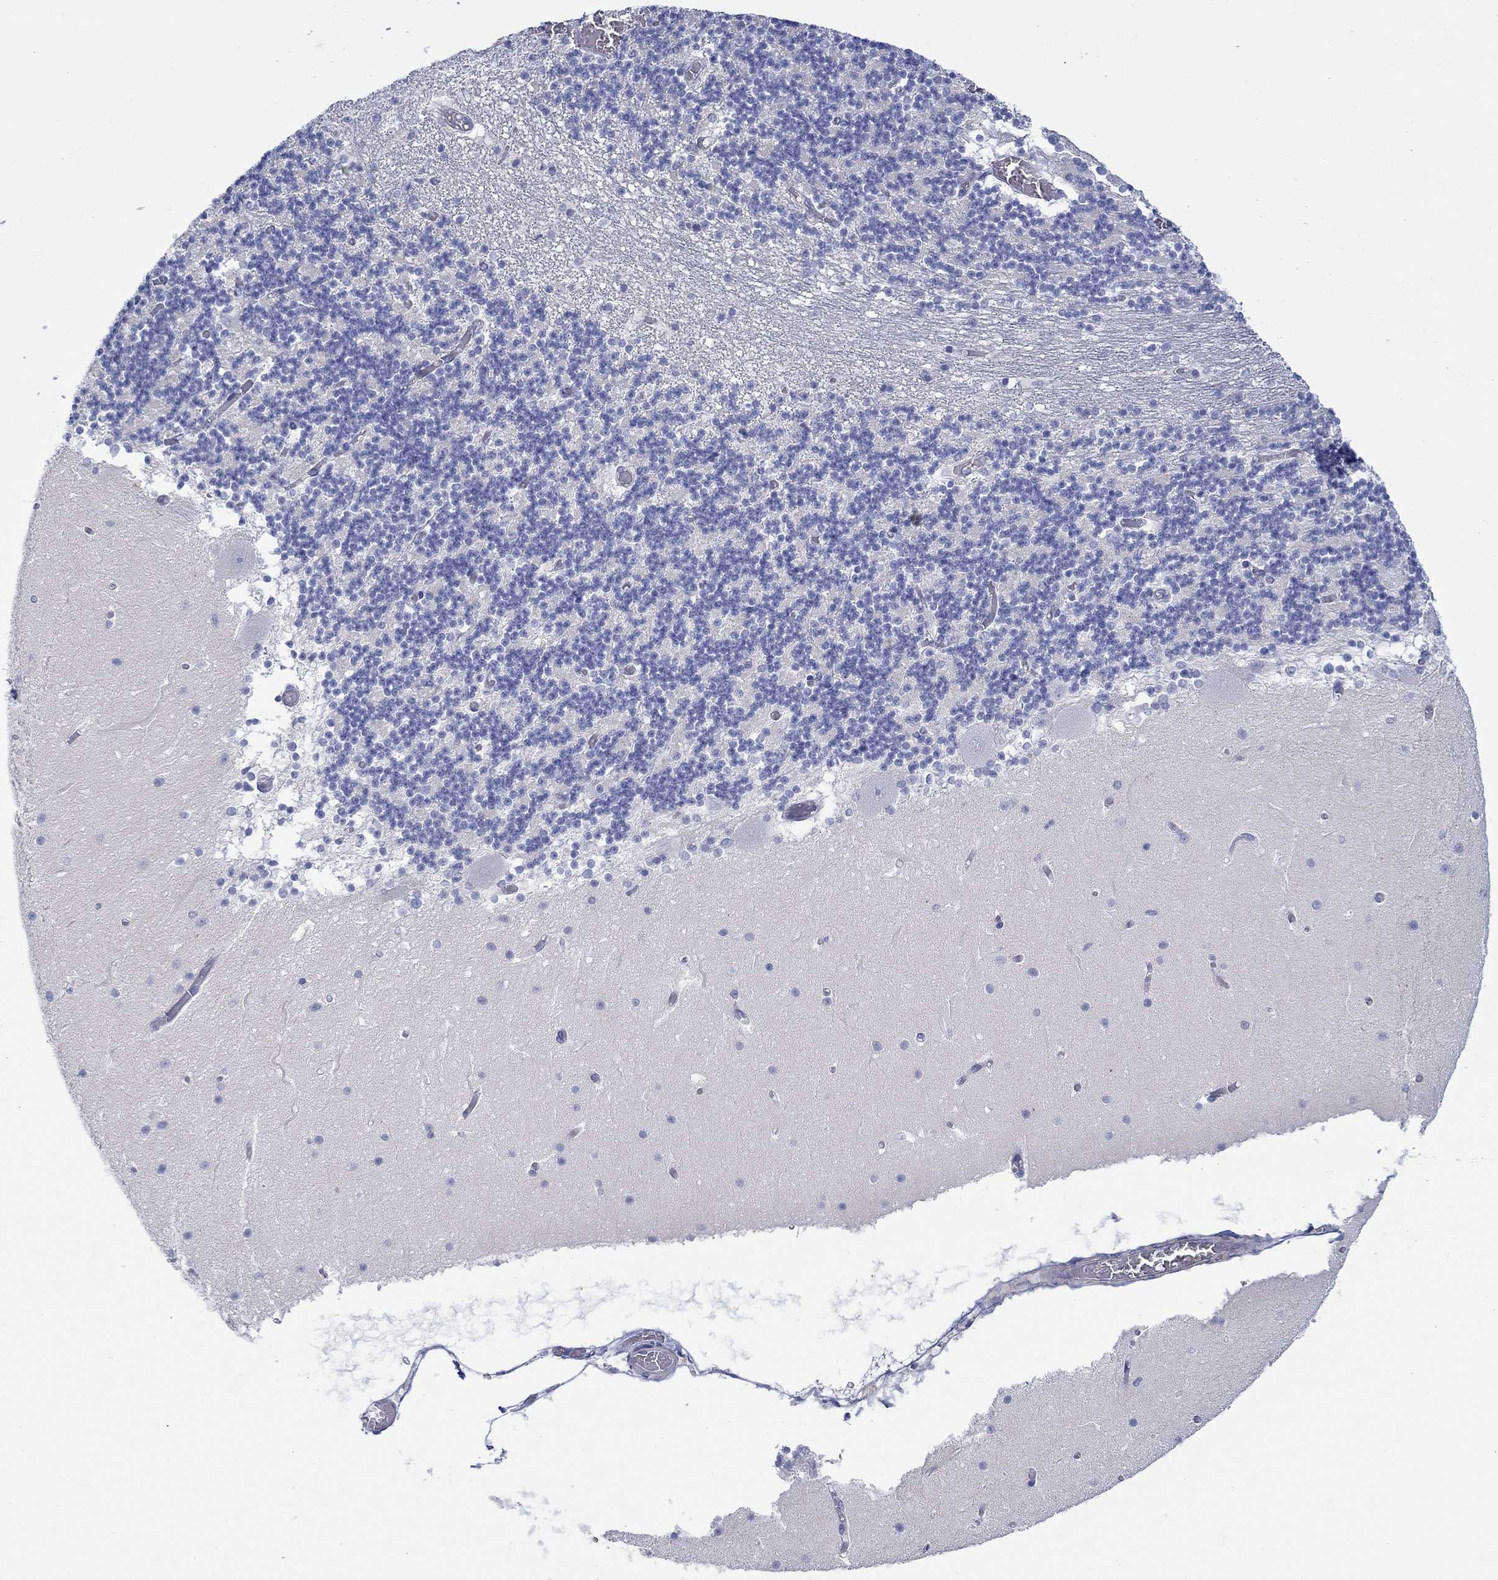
{"staining": {"intensity": "negative", "quantity": "none", "location": "none"}, "tissue": "cerebellum", "cell_type": "Cells in granular layer", "image_type": "normal", "snomed": [{"axis": "morphology", "description": "Normal tissue, NOS"}, {"axis": "topography", "description": "Cerebellum"}], "caption": "IHC image of normal human cerebellum stained for a protein (brown), which reveals no expression in cells in granular layer.", "gene": "PPIL6", "patient": {"sex": "female", "age": 28}}